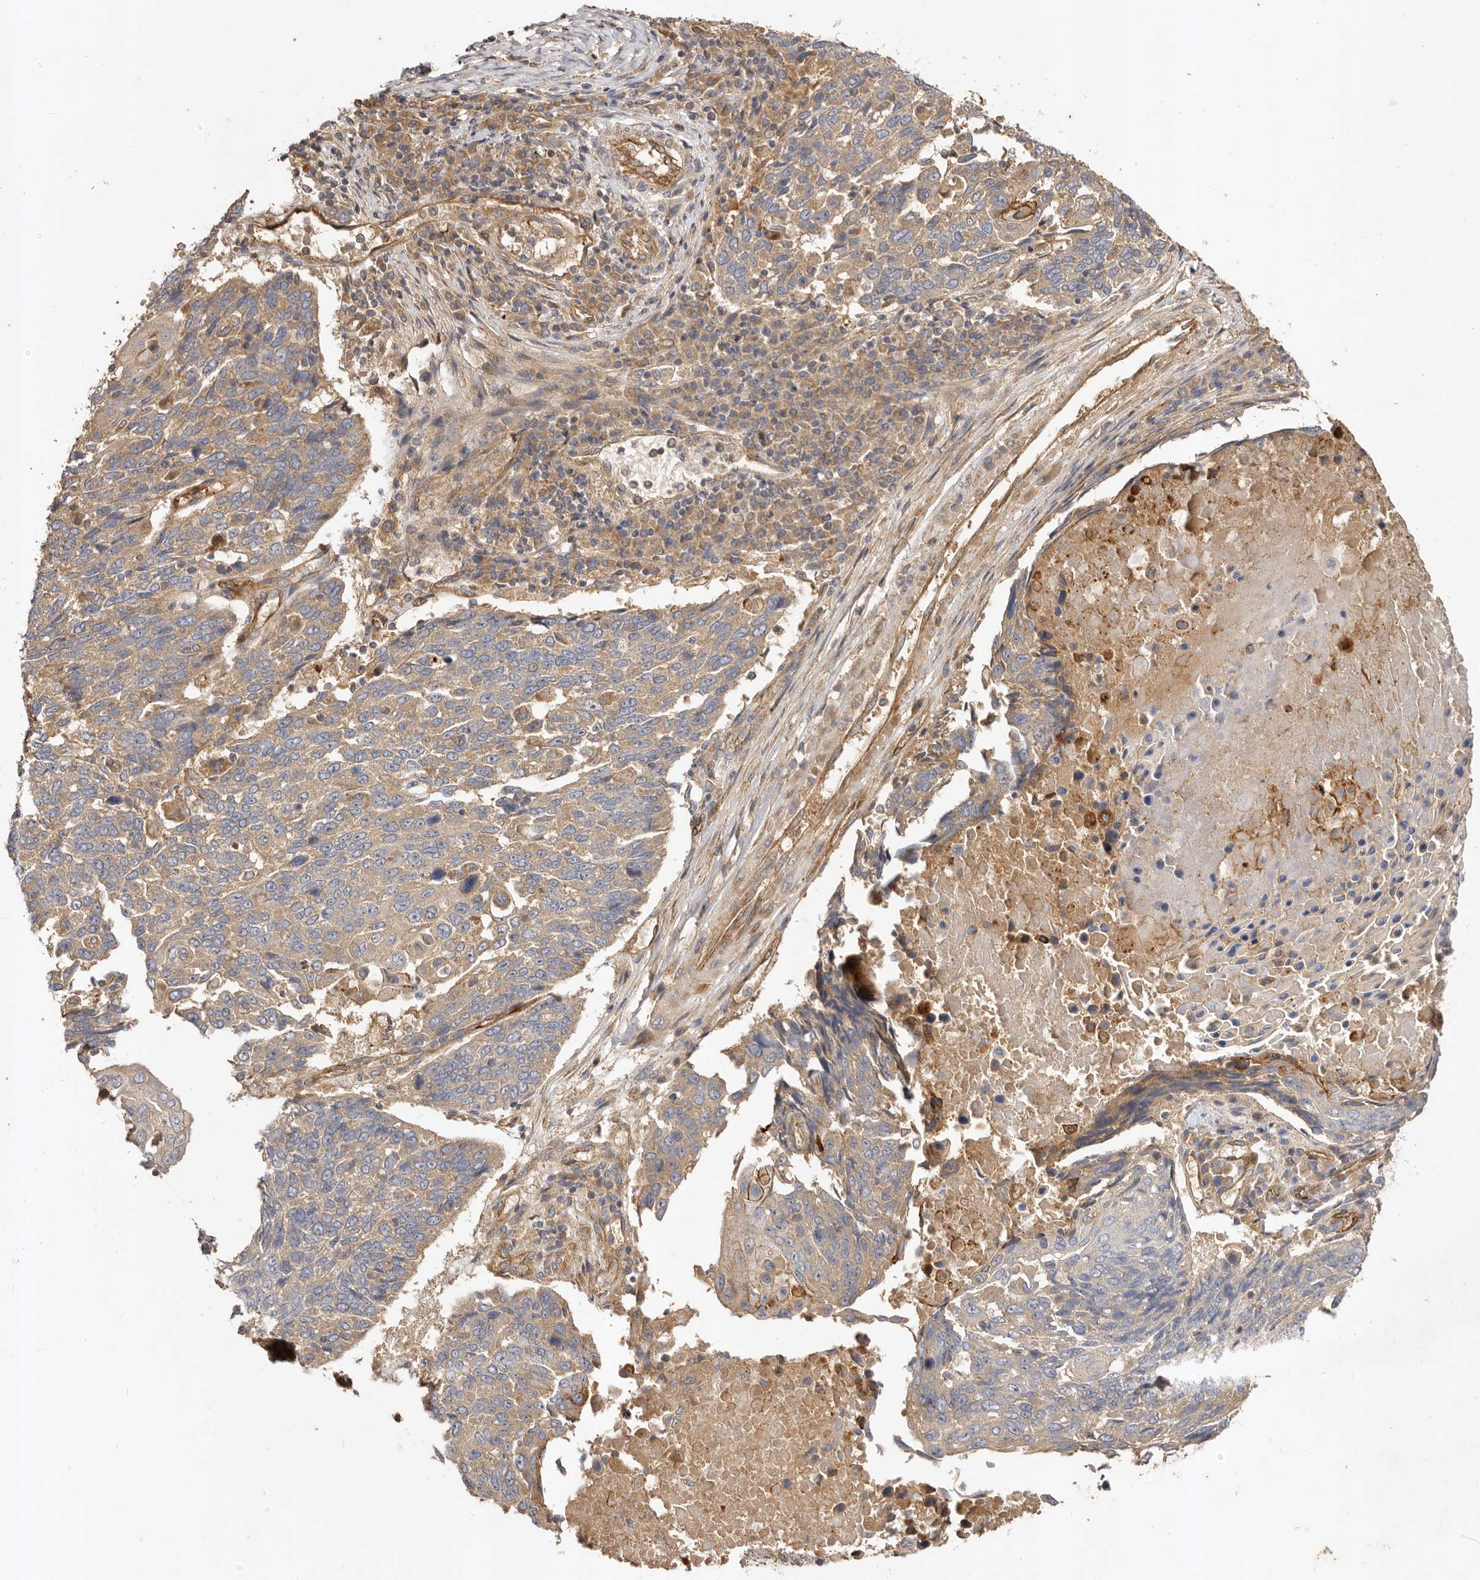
{"staining": {"intensity": "moderate", "quantity": ">75%", "location": "cytoplasmic/membranous"}, "tissue": "lung cancer", "cell_type": "Tumor cells", "image_type": "cancer", "snomed": [{"axis": "morphology", "description": "Squamous cell carcinoma, NOS"}, {"axis": "topography", "description": "Lung"}], "caption": "Lung cancer stained with a brown dye demonstrates moderate cytoplasmic/membranous positive expression in approximately >75% of tumor cells.", "gene": "ADAMTS9", "patient": {"sex": "male", "age": 66}}